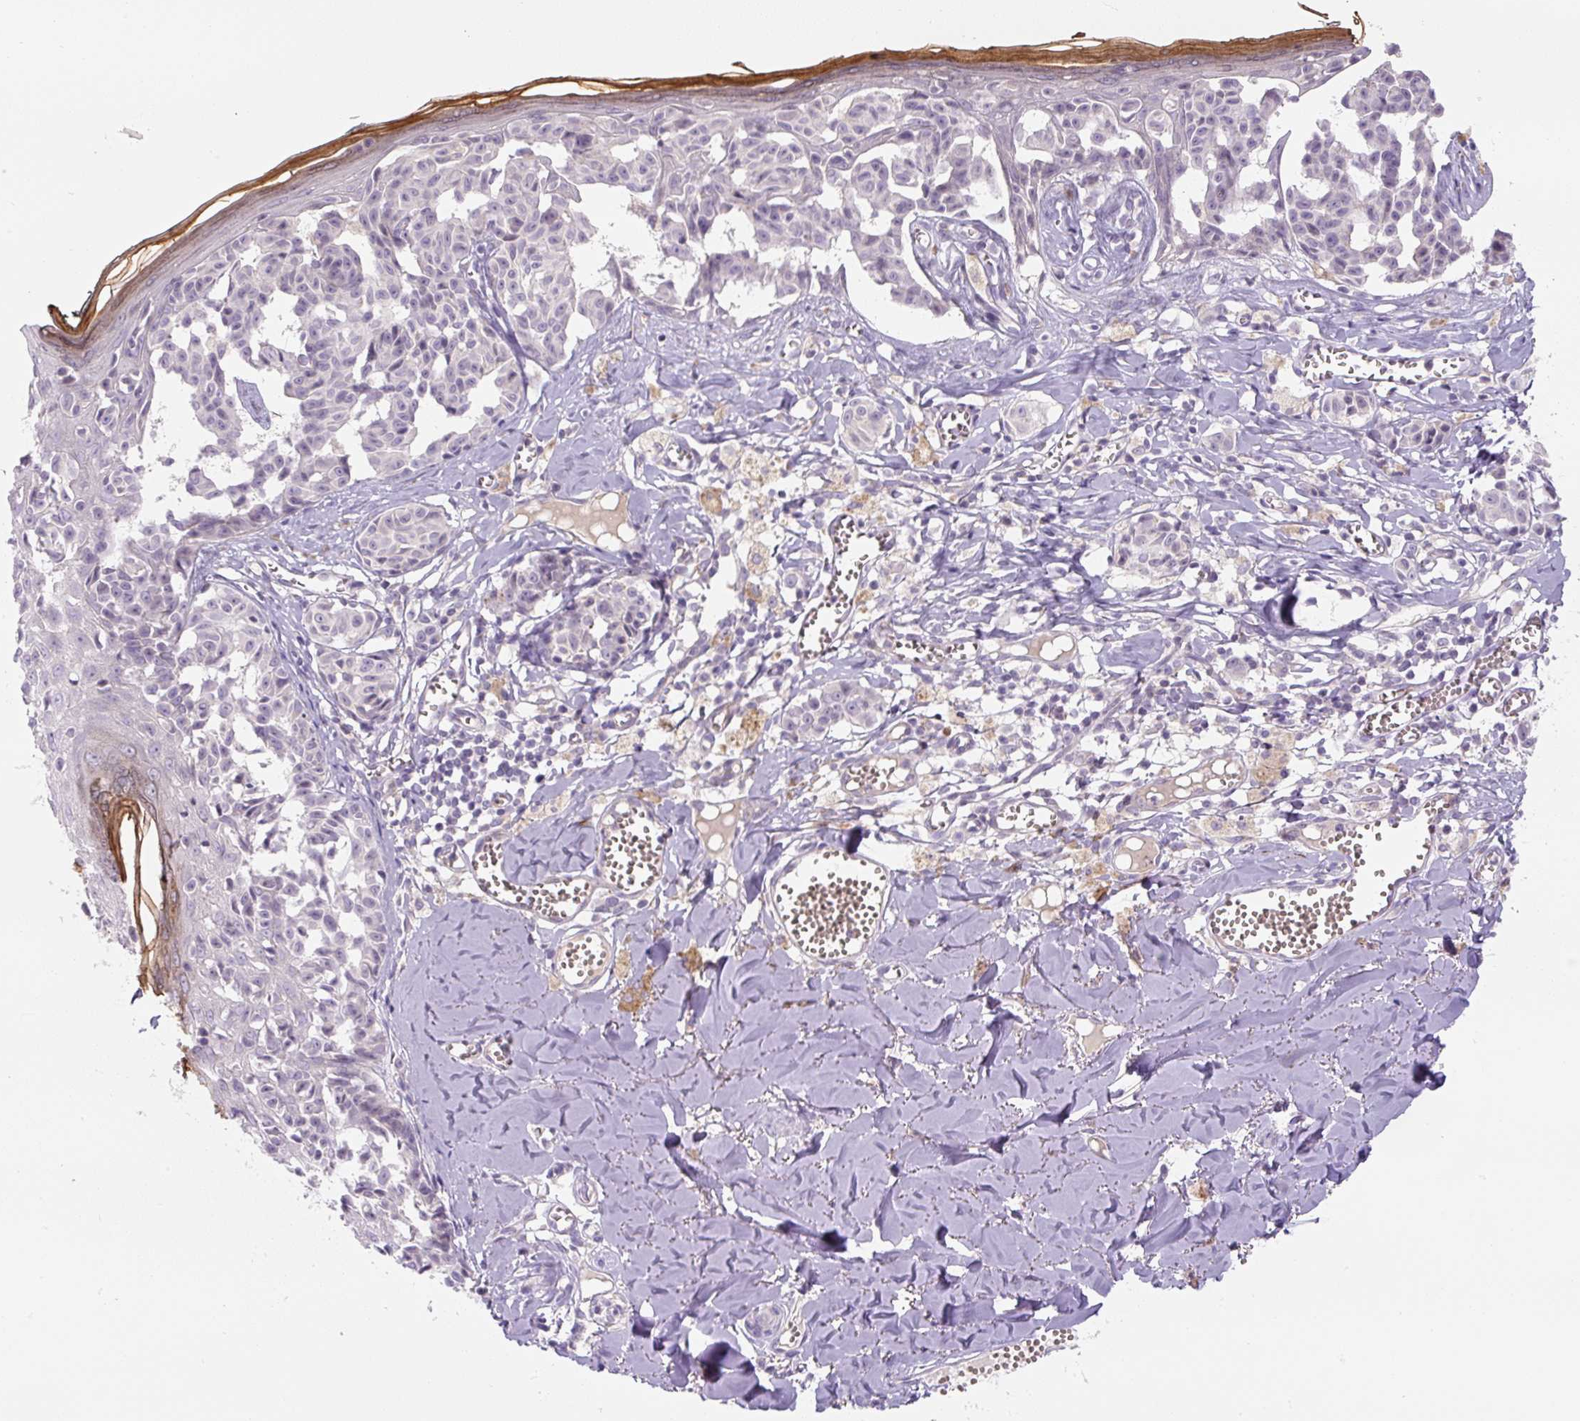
{"staining": {"intensity": "negative", "quantity": "none", "location": "none"}, "tissue": "melanoma", "cell_type": "Tumor cells", "image_type": "cancer", "snomed": [{"axis": "morphology", "description": "Malignant melanoma, NOS"}, {"axis": "topography", "description": "Skin"}], "caption": "The histopathology image exhibits no significant staining in tumor cells of melanoma.", "gene": "YIF1B", "patient": {"sex": "female", "age": 43}}